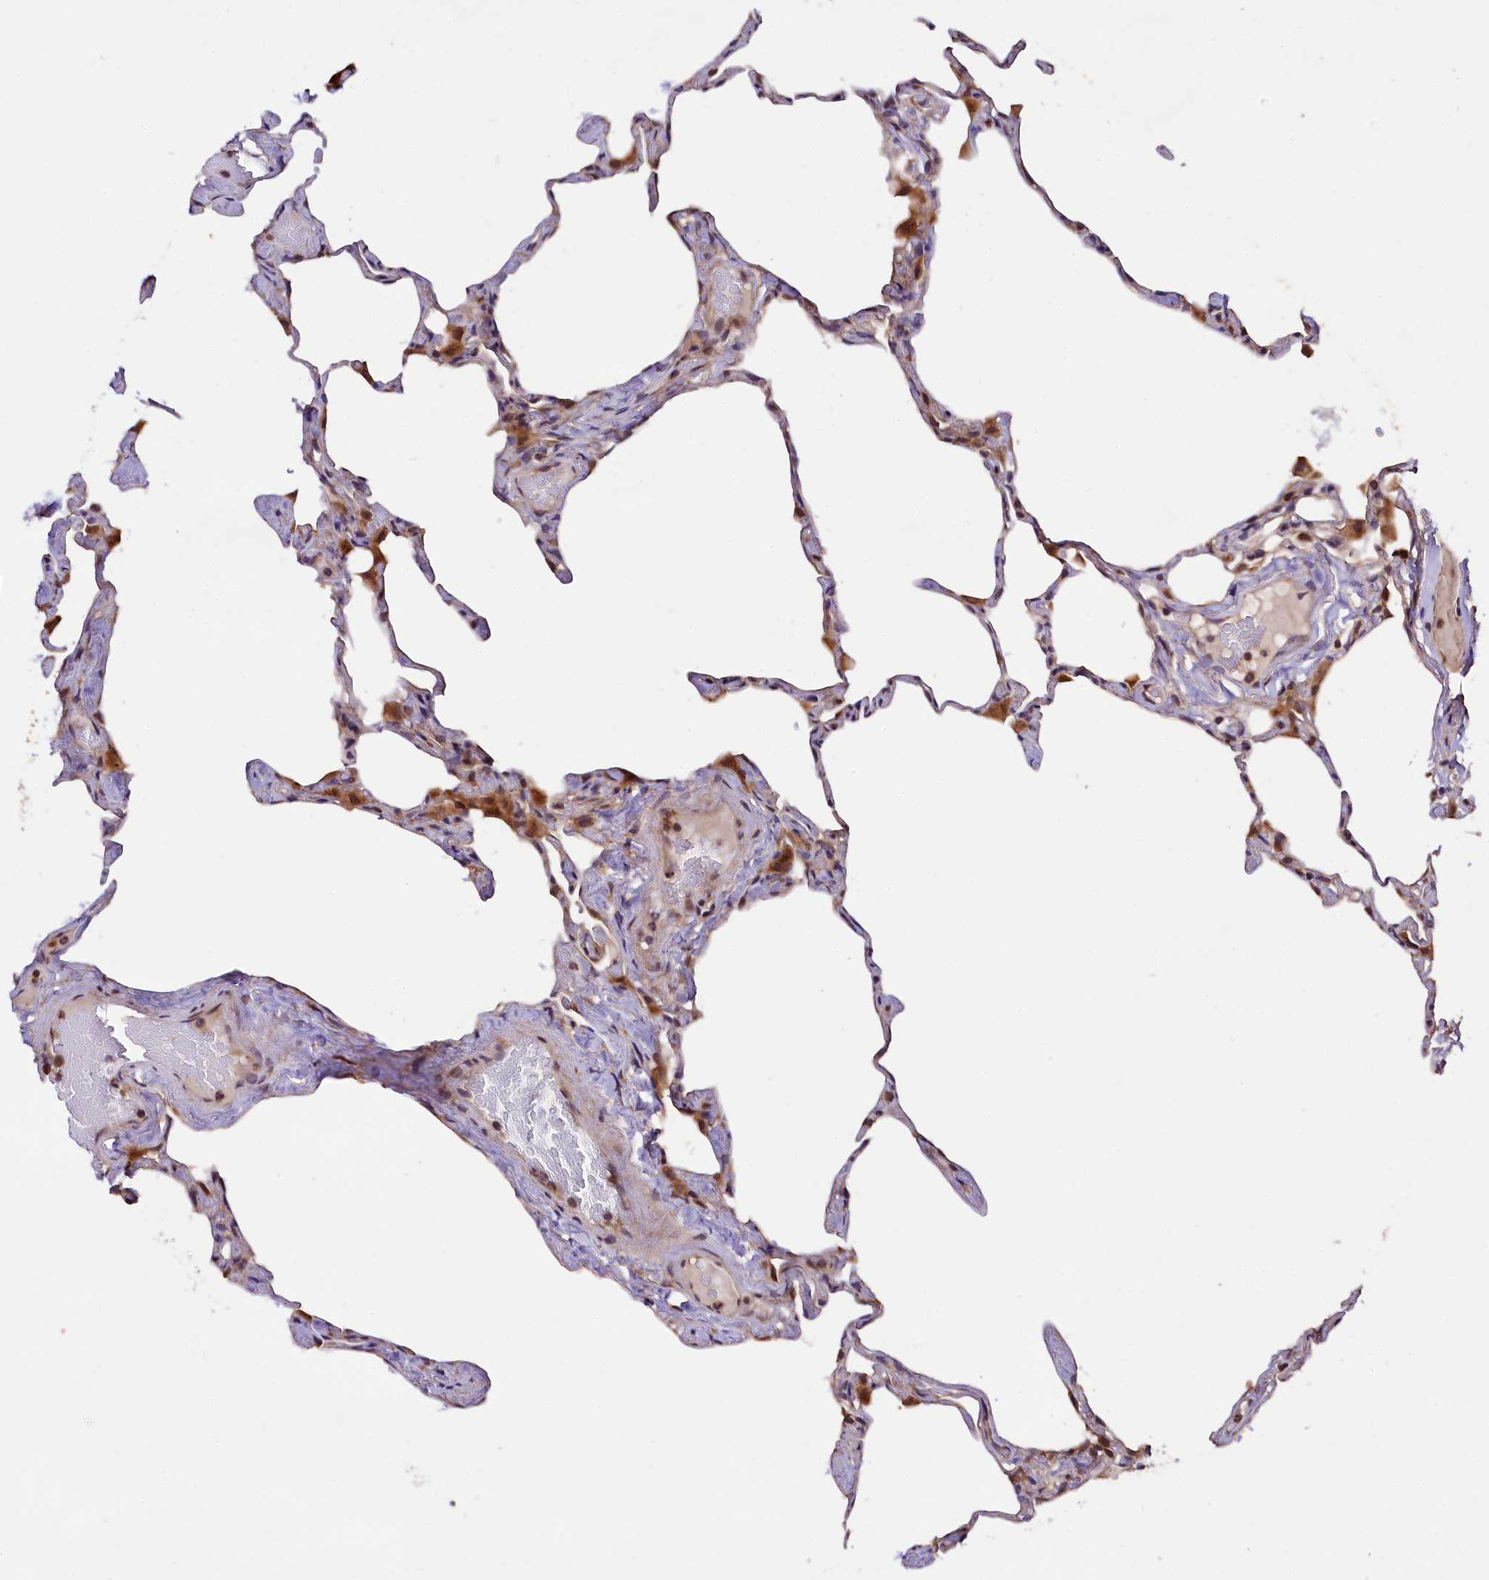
{"staining": {"intensity": "weak", "quantity": "<25%", "location": "cytoplasmic/membranous"}, "tissue": "lung", "cell_type": "Alveolar cells", "image_type": "normal", "snomed": [{"axis": "morphology", "description": "Normal tissue, NOS"}, {"axis": "topography", "description": "Lung"}], "caption": "Alveolar cells are negative for protein expression in benign human lung. (DAB (3,3'-diaminobenzidine) immunohistochemistry, high magnification).", "gene": "DOHH", "patient": {"sex": "male", "age": 65}}